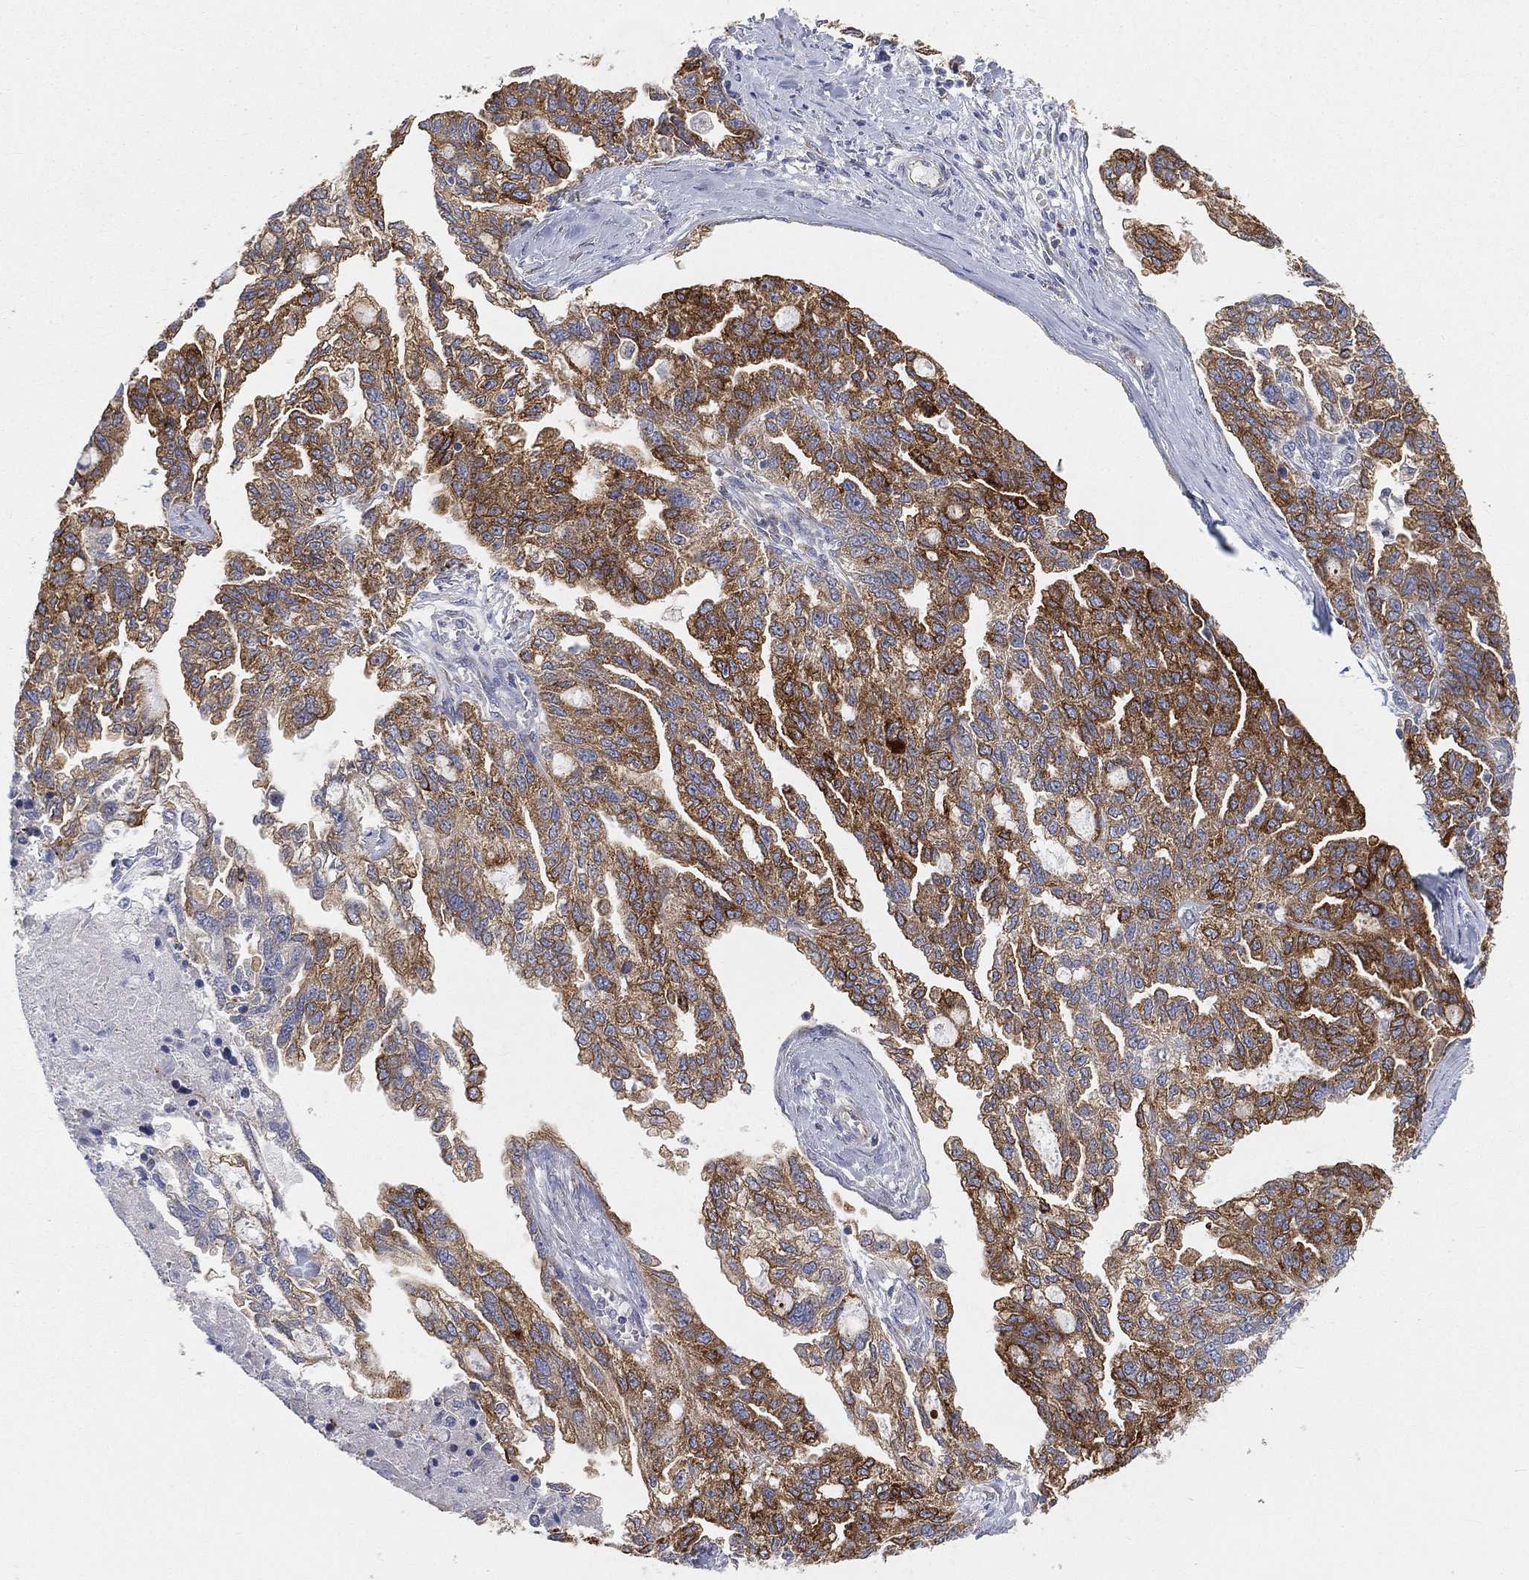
{"staining": {"intensity": "strong", "quantity": ">75%", "location": "cytoplasmic/membranous"}, "tissue": "ovarian cancer", "cell_type": "Tumor cells", "image_type": "cancer", "snomed": [{"axis": "morphology", "description": "Cystadenocarcinoma, serous, NOS"}, {"axis": "topography", "description": "Ovary"}], "caption": "Immunohistochemical staining of human ovarian cancer shows high levels of strong cytoplasmic/membranous staining in approximately >75% of tumor cells.", "gene": "TMEM25", "patient": {"sex": "female", "age": 51}}